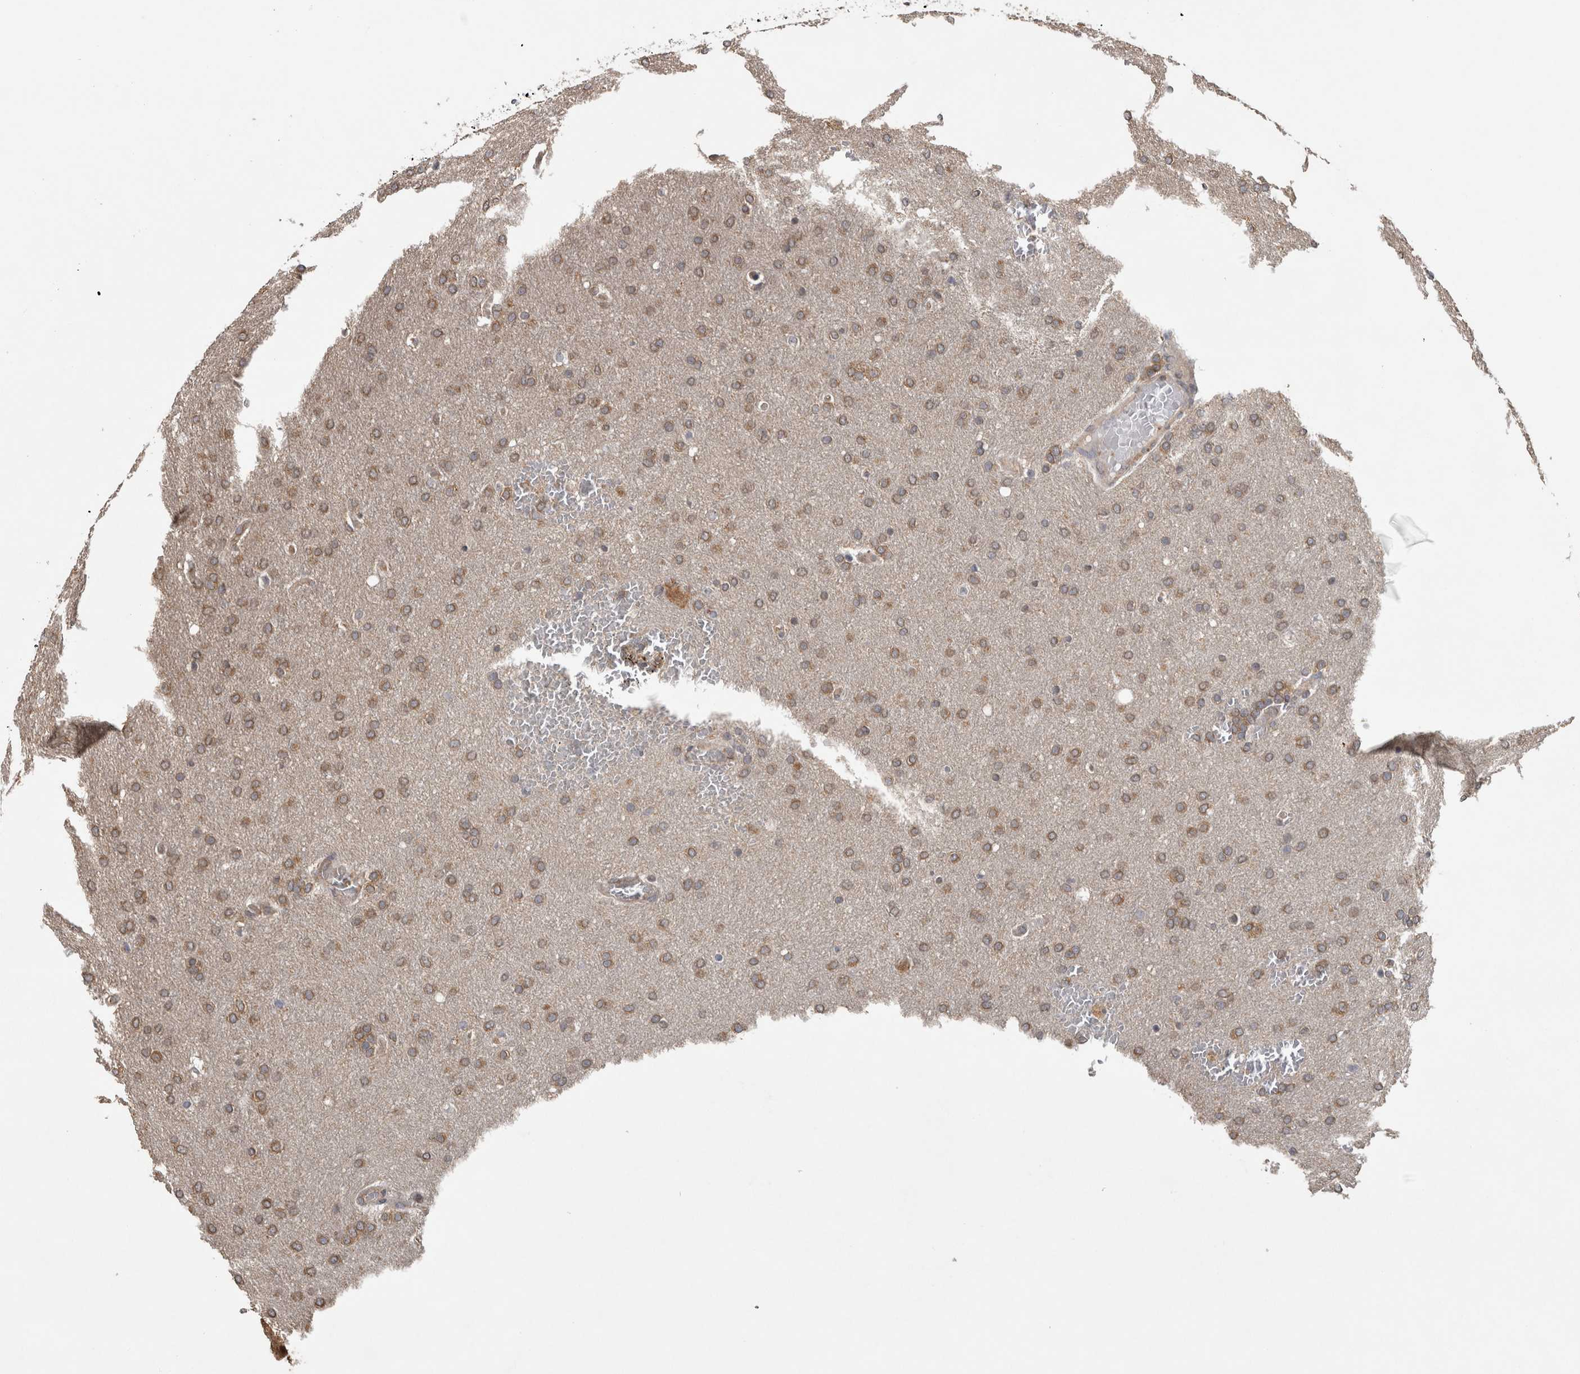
{"staining": {"intensity": "weak", "quantity": ">75%", "location": "cytoplasmic/membranous"}, "tissue": "glioma", "cell_type": "Tumor cells", "image_type": "cancer", "snomed": [{"axis": "morphology", "description": "Glioma, malignant, Low grade"}, {"axis": "topography", "description": "Brain"}], "caption": "Protein staining displays weak cytoplasmic/membranous expression in approximately >75% of tumor cells in glioma.", "gene": "ATXN2", "patient": {"sex": "female", "age": 37}}